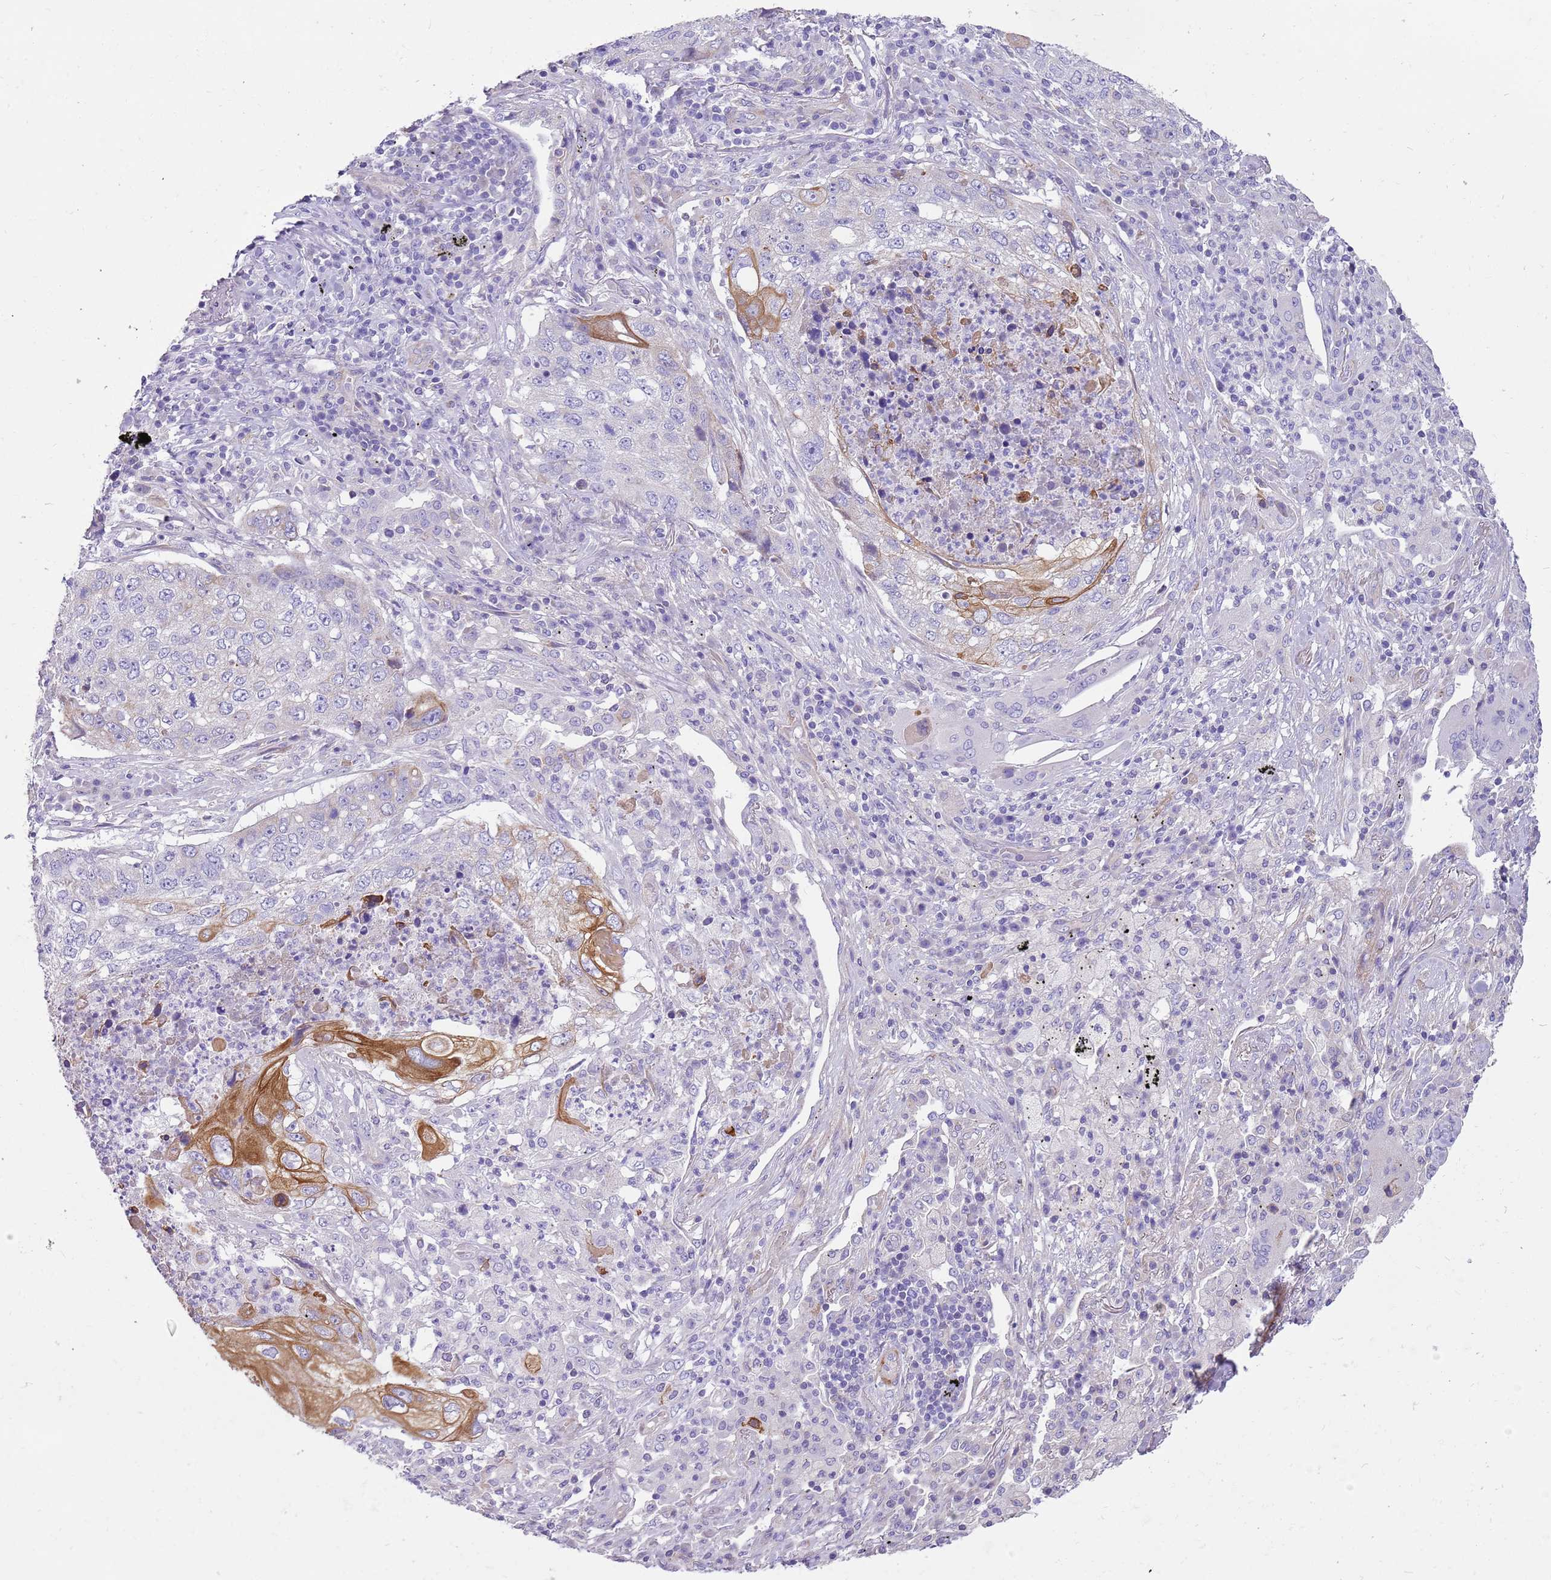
{"staining": {"intensity": "strong", "quantity": "<25%", "location": "cytoplasmic/membranous"}, "tissue": "lung cancer", "cell_type": "Tumor cells", "image_type": "cancer", "snomed": [{"axis": "morphology", "description": "Squamous cell carcinoma, NOS"}, {"axis": "topography", "description": "Lung"}], "caption": "A medium amount of strong cytoplasmic/membranous positivity is seen in about <25% of tumor cells in squamous cell carcinoma (lung) tissue.", "gene": "SERINC3", "patient": {"sex": "female", "age": 63}}